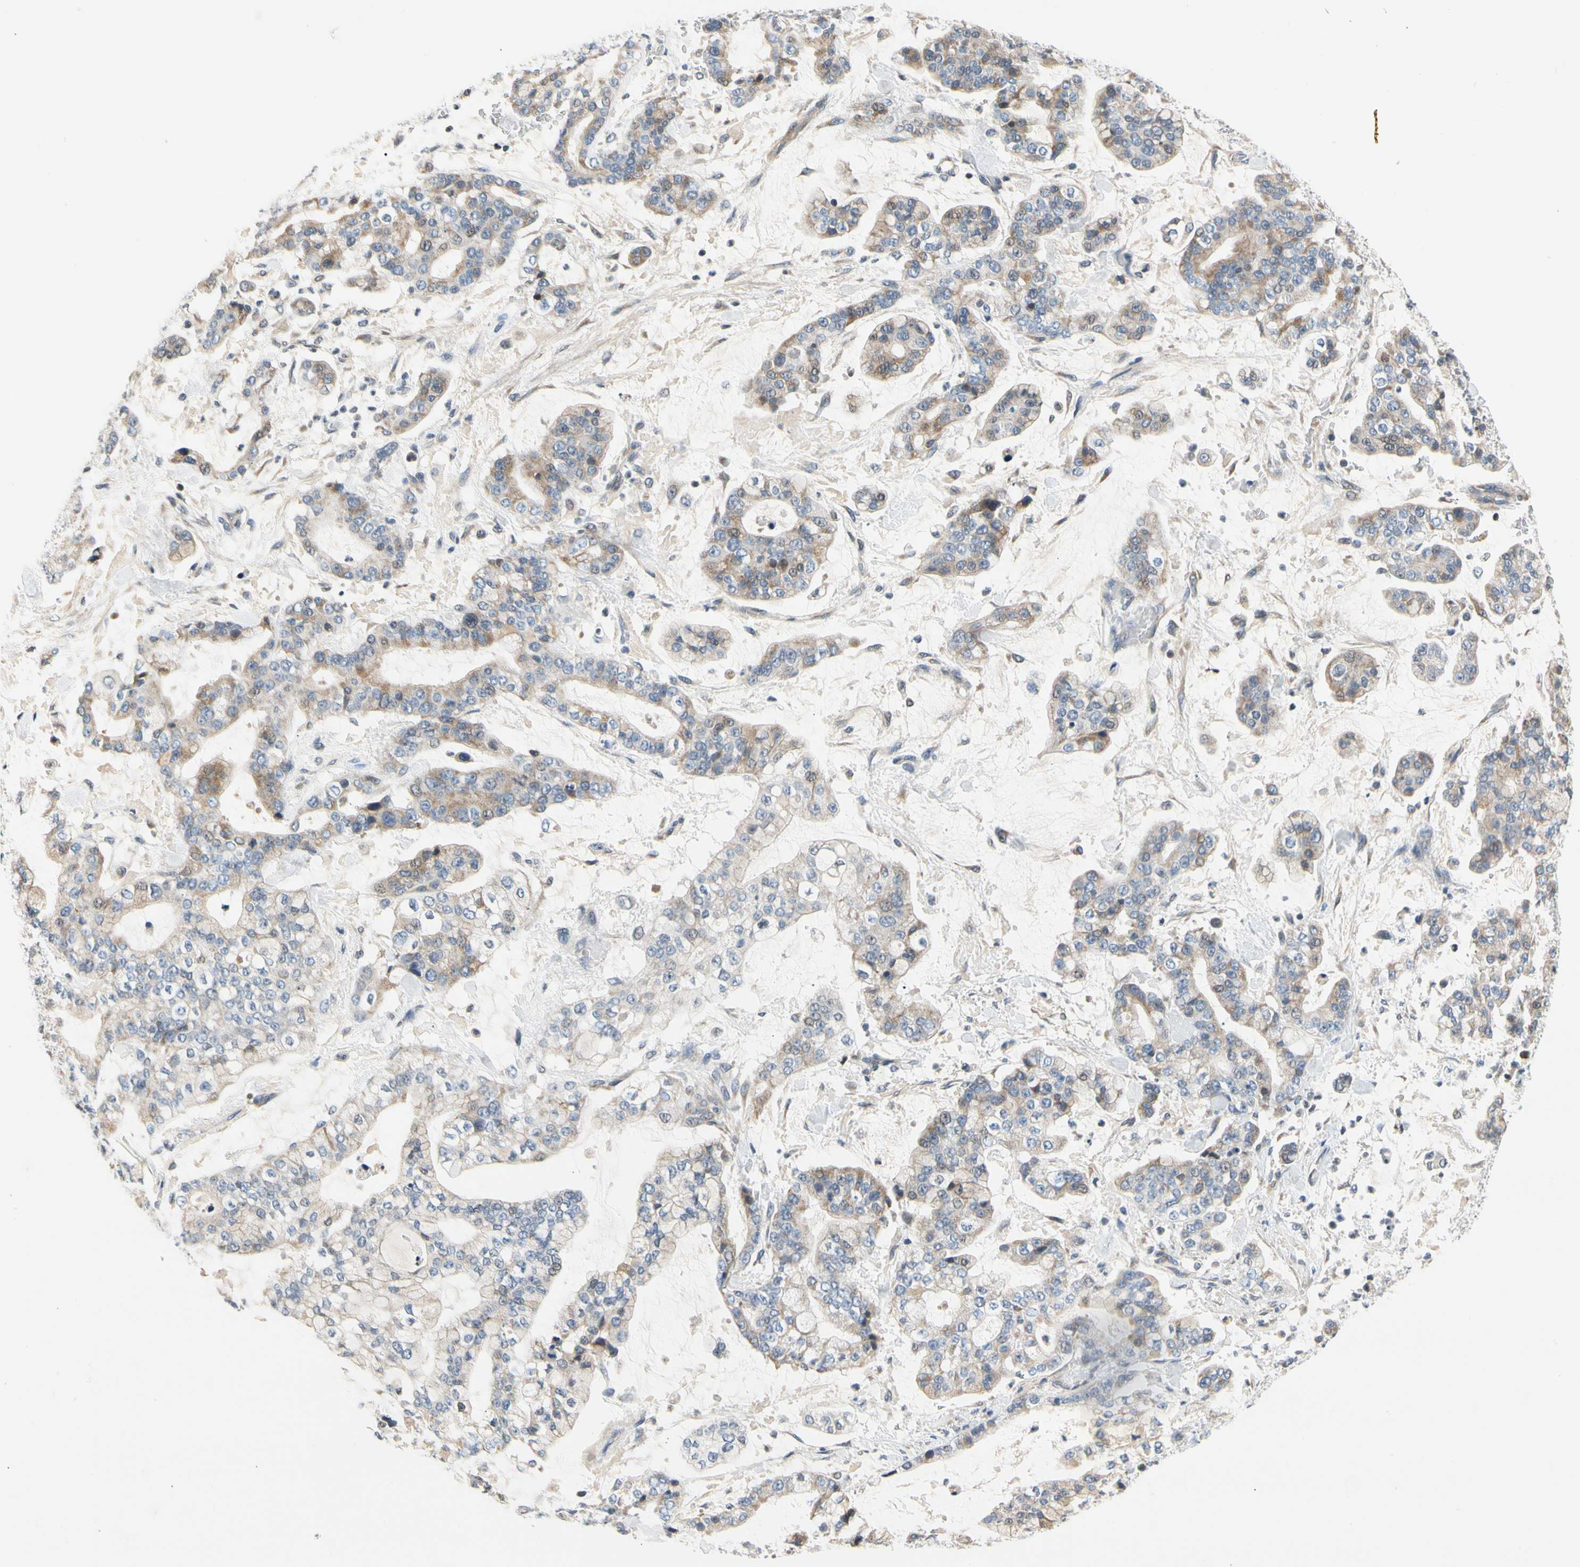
{"staining": {"intensity": "weak", "quantity": ">75%", "location": "cytoplasmic/membranous"}, "tissue": "stomach cancer", "cell_type": "Tumor cells", "image_type": "cancer", "snomed": [{"axis": "morphology", "description": "Normal tissue, NOS"}, {"axis": "morphology", "description": "Adenocarcinoma, NOS"}, {"axis": "topography", "description": "Stomach, upper"}, {"axis": "topography", "description": "Stomach"}], "caption": "Immunohistochemical staining of adenocarcinoma (stomach) exhibits weak cytoplasmic/membranous protein staining in approximately >75% of tumor cells. The staining is performed using DAB (3,3'-diaminobenzidine) brown chromogen to label protein expression. The nuclei are counter-stained blue using hematoxylin.", "gene": "SOX30", "patient": {"sex": "male", "age": 76}}